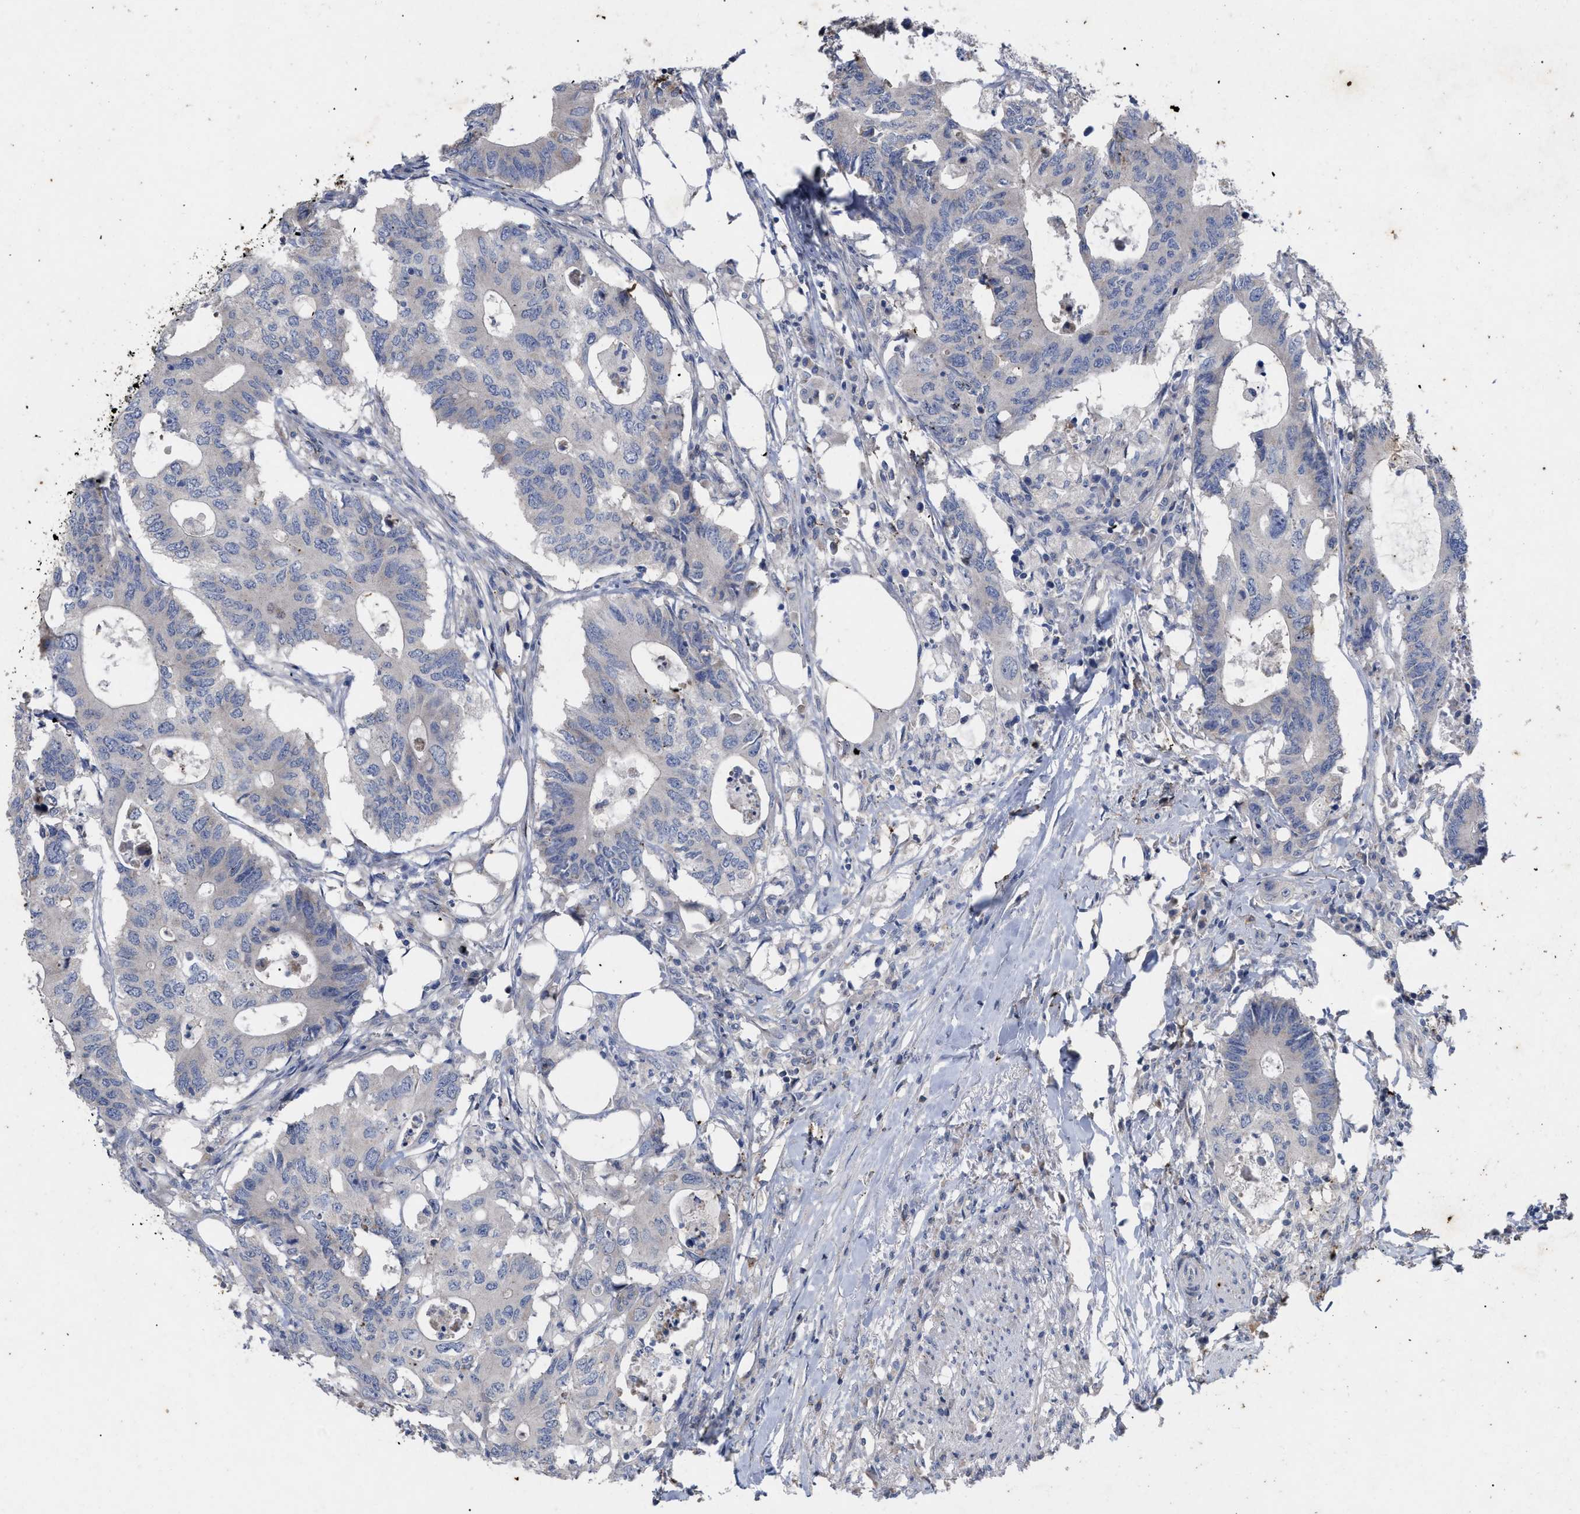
{"staining": {"intensity": "negative", "quantity": "none", "location": "none"}, "tissue": "colorectal cancer", "cell_type": "Tumor cells", "image_type": "cancer", "snomed": [{"axis": "morphology", "description": "Adenocarcinoma, NOS"}, {"axis": "topography", "description": "Colon"}], "caption": "Colorectal cancer was stained to show a protein in brown. There is no significant staining in tumor cells.", "gene": "VIP", "patient": {"sex": "male", "age": 71}}